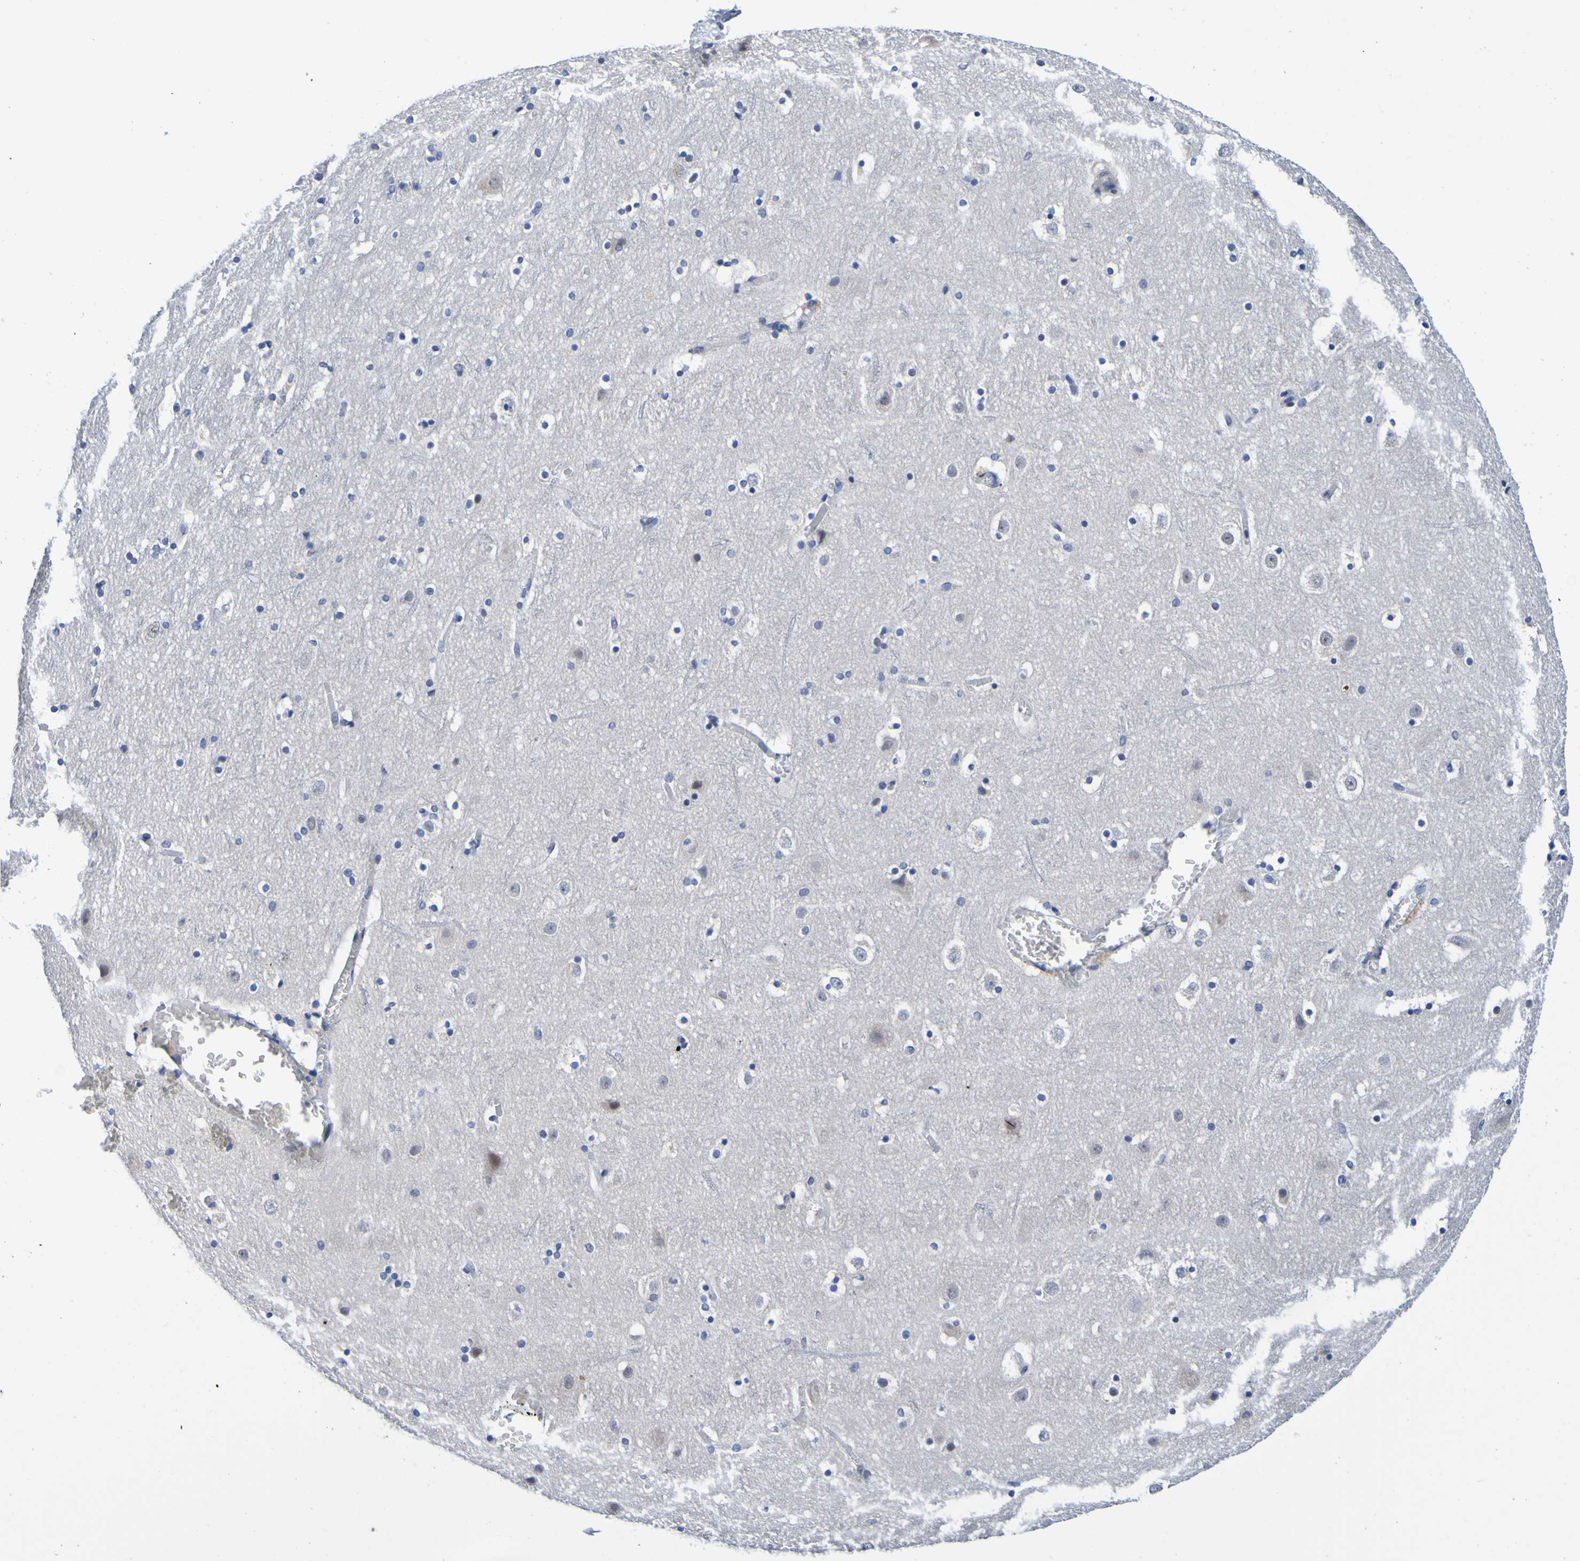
{"staining": {"intensity": "negative", "quantity": "none", "location": "none"}, "tissue": "cerebral cortex", "cell_type": "Endothelial cells", "image_type": "normal", "snomed": [{"axis": "morphology", "description": "Normal tissue, NOS"}, {"axis": "topography", "description": "Cerebral cortex"}], "caption": "Immunohistochemistry (IHC) histopathology image of unremarkable cerebral cortex: human cerebral cortex stained with DAB (3,3'-diaminobenzidine) exhibits no significant protein expression in endothelial cells. (Brightfield microscopy of DAB (3,3'-diaminobenzidine) immunohistochemistry (IHC) at high magnification).", "gene": "VMA21", "patient": {"sex": "male", "age": 45}}